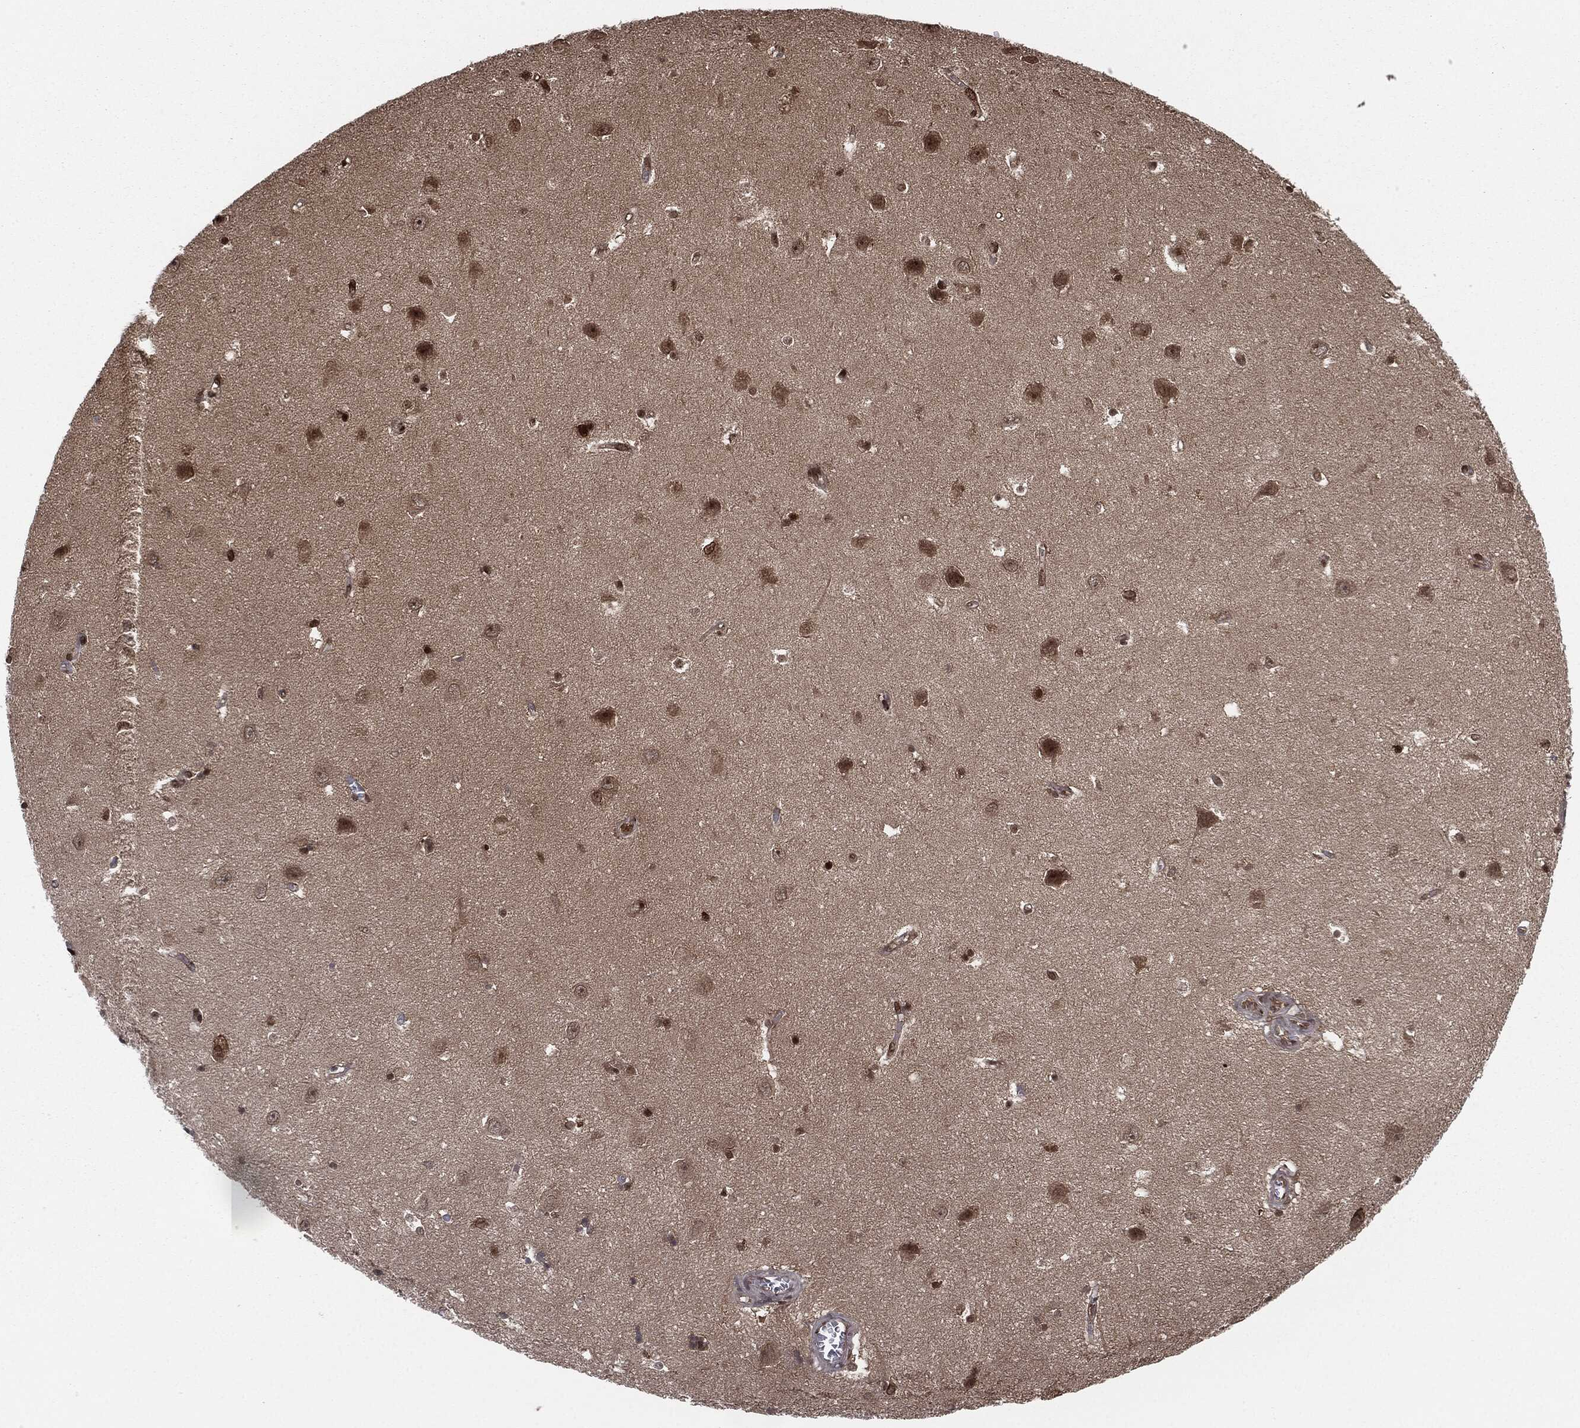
{"staining": {"intensity": "strong", "quantity": ">75%", "location": "nuclear"}, "tissue": "hippocampus", "cell_type": "Glial cells", "image_type": "normal", "snomed": [{"axis": "morphology", "description": "Normal tissue, NOS"}, {"axis": "topography", "description": "Hippocampus"}], "caption": "Brown immunohistochemical staining in benign human hippocampus shows strong nuclear positivity in approximately >75% of glial cells.", "gene": "CAPRIN2", "patient": {"sex": "female", "age": 64}}